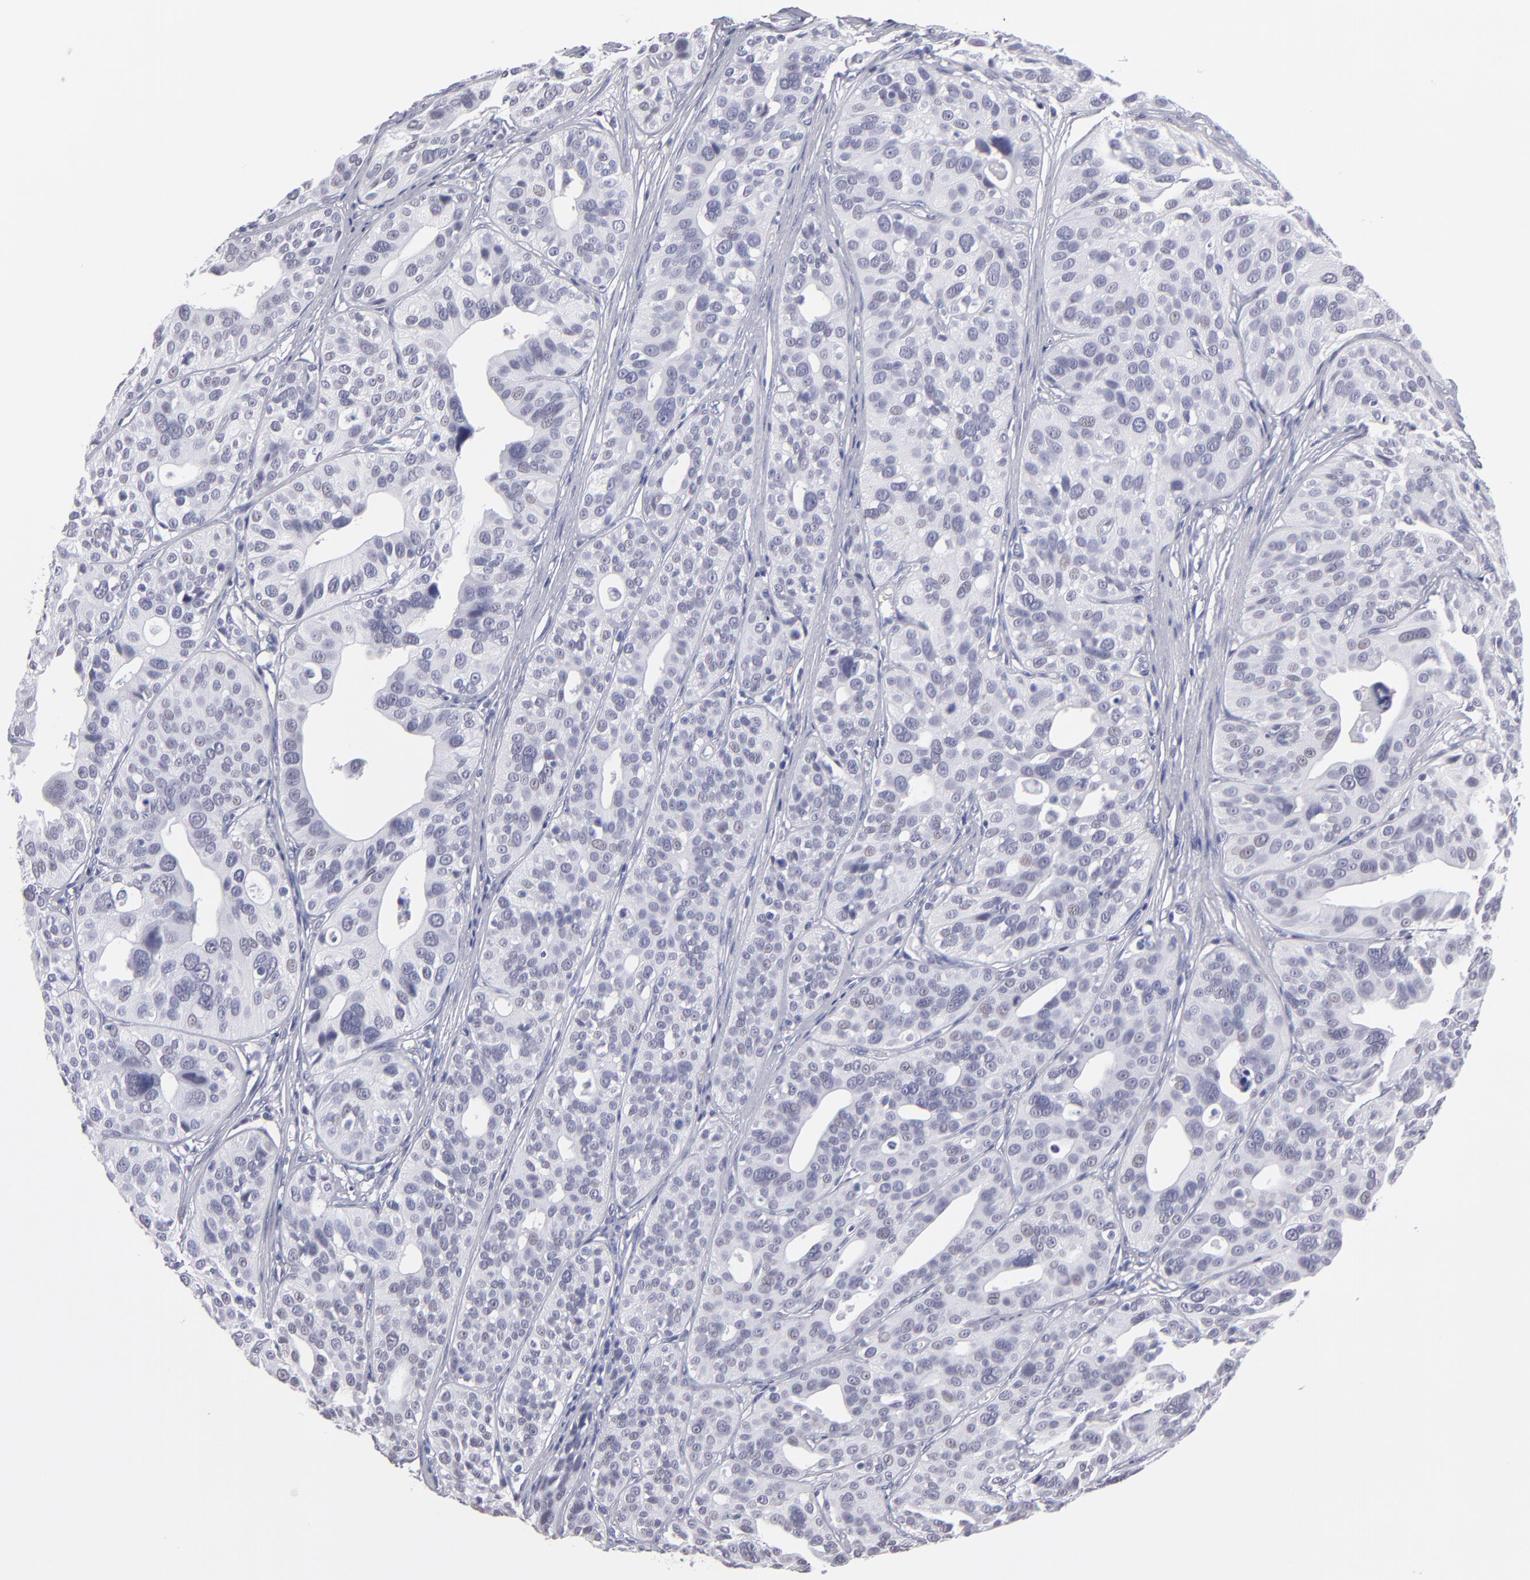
{"staining": {"intensity": "negative", "quantity": "none", "location": "none"}, "tissue": "urothelial cancer", "cell_type": "Tumor cells", "image_type": "cancer", "snomed": [{"axis": "morphology", "description": "Urothelial carcinoma, High grade"}, {"axis": "topography", "description": "Urinary bladder"}], "caption": "Tumor cells show no significant expression in urothelial cancer.", "gene": "ALDOB", "patient": {"sex": "male", "age": 56}}